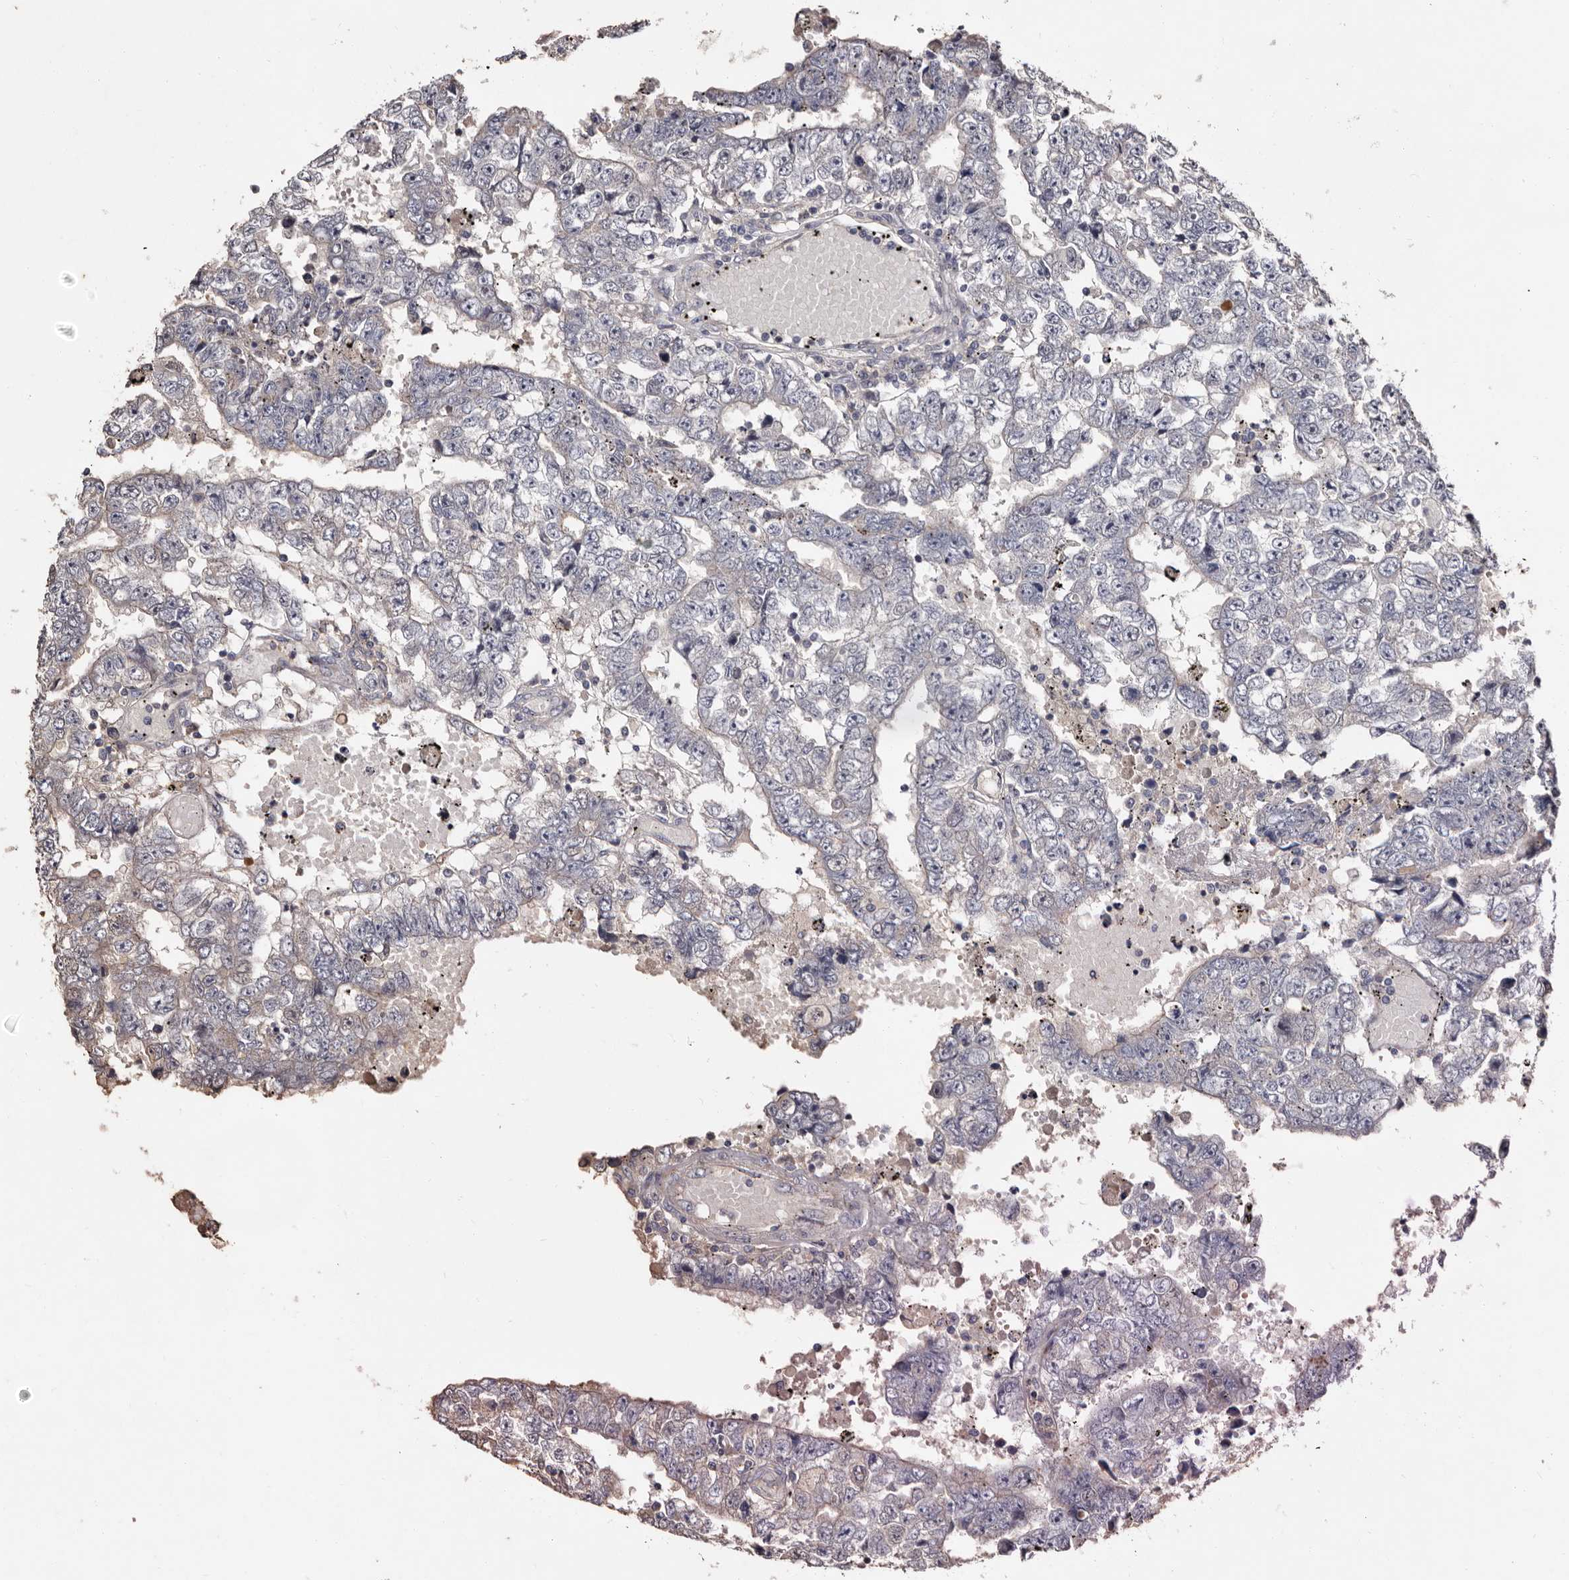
{"staining": {"intensity": "weak", "quantity": "<25%", "location": "cytoplasmic/membranous"}, "tissue": "testis cancer", "cell_type": "Tumor cells", "image_type": "cancer", "snomed": [{"axis": "morphology", "description": "Carcinoma, Embryonal, NOS"}, {"axis": "topography", "description": "Testis"}], "caption": "DAB (3,3'-diaminobenzidine) immunohistochemical staining of human testis cancer shows no significant staining in tumor cells.", "gene": "PRKD3", "patient": {"sex": "male", "age": 25}}